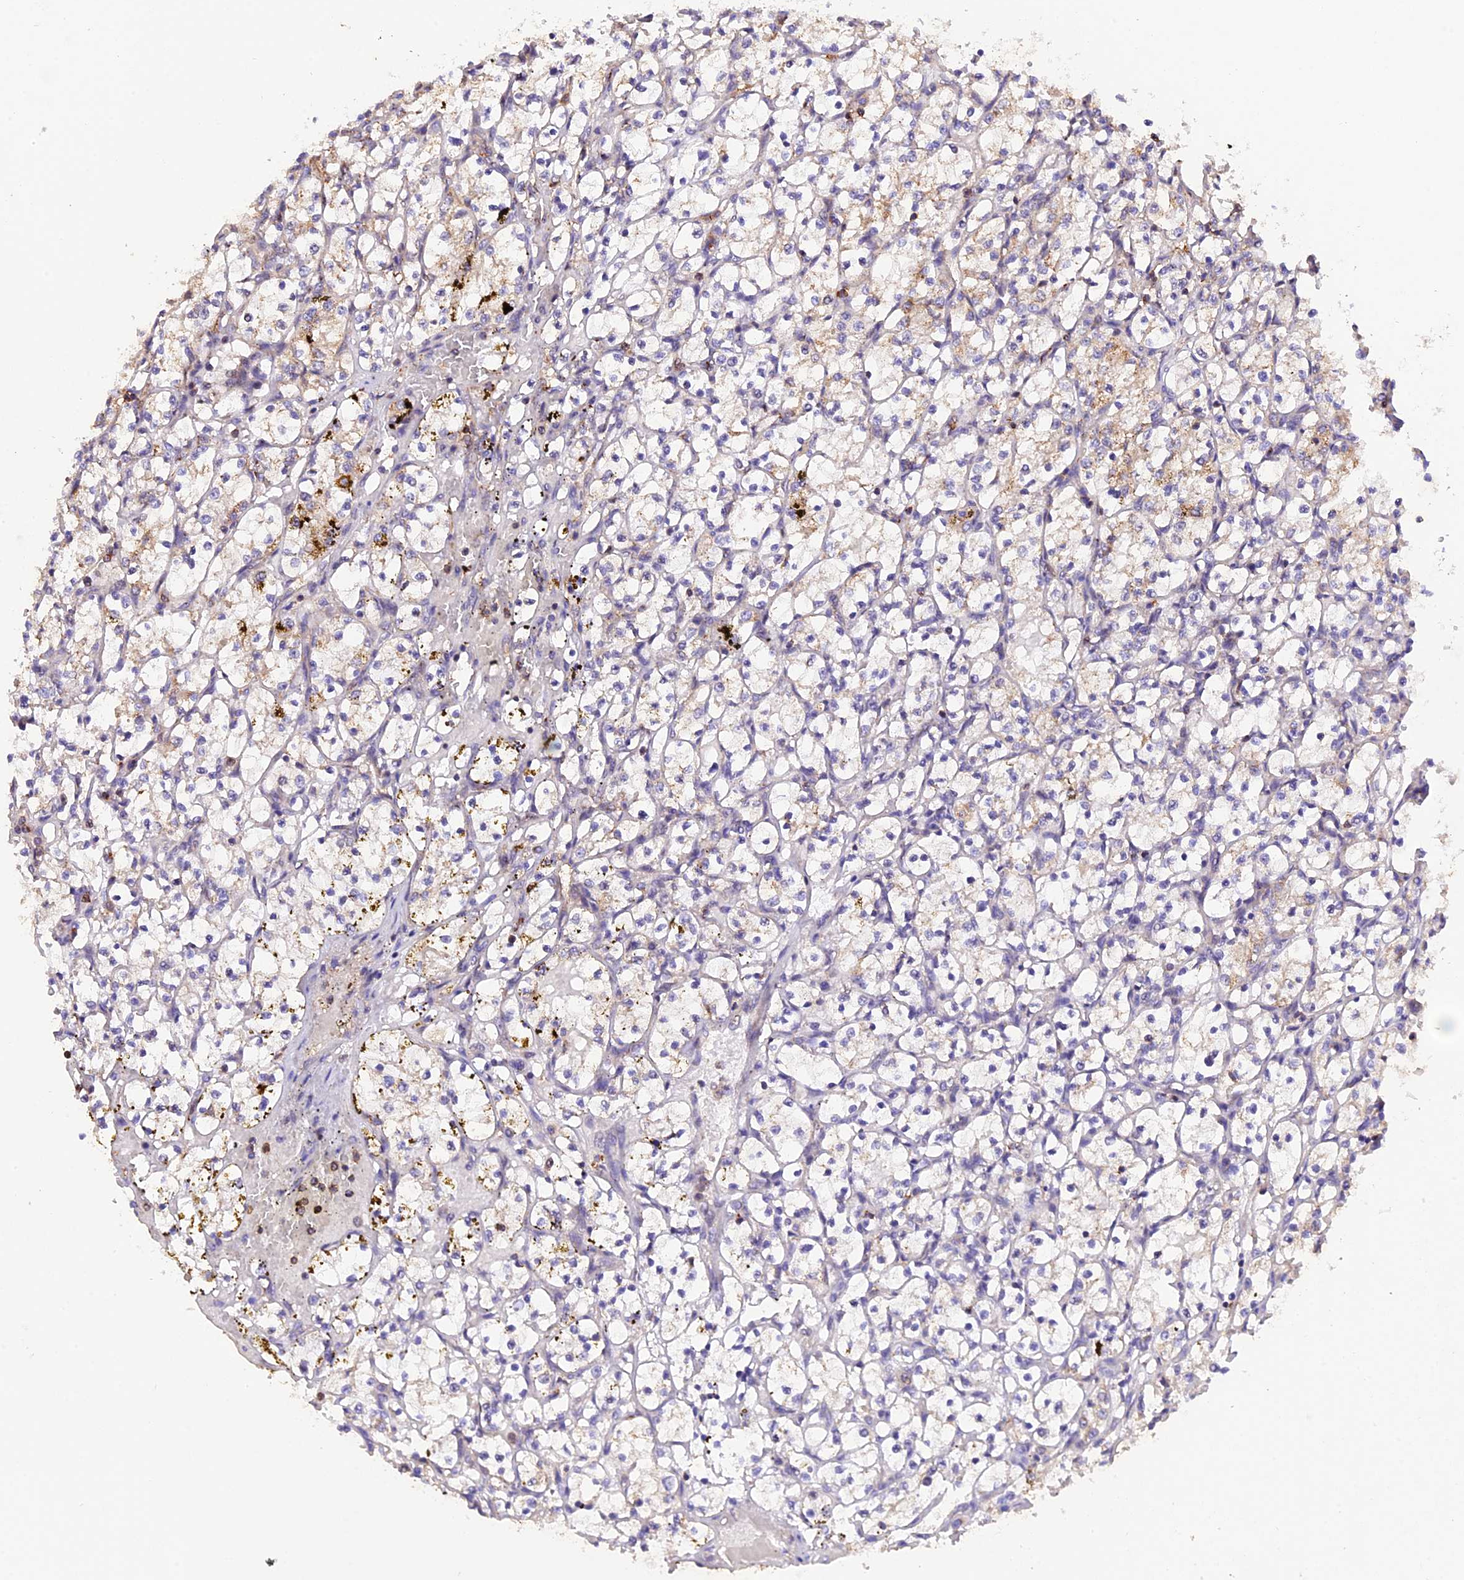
{"staining": {"intensity": "weak", "quantity": "<25%", "location": "cytoplasmic/membranous"}, "tissue": "renal cancer", "cell_type": "Tumor cells", "image_type": "cancer", "snomed": [{"axis": "morphology", "description": "Adenocarcinoma, NOS"}, {"axis": "topography", "description": "Kidney"}], "caption": "Adenocarcinoma (renal) was stained to show a protein in brown. There is no significant positivity in tumor cells.", "gene": "PEX3", "patient": {"sex": "female", "age": 69}}